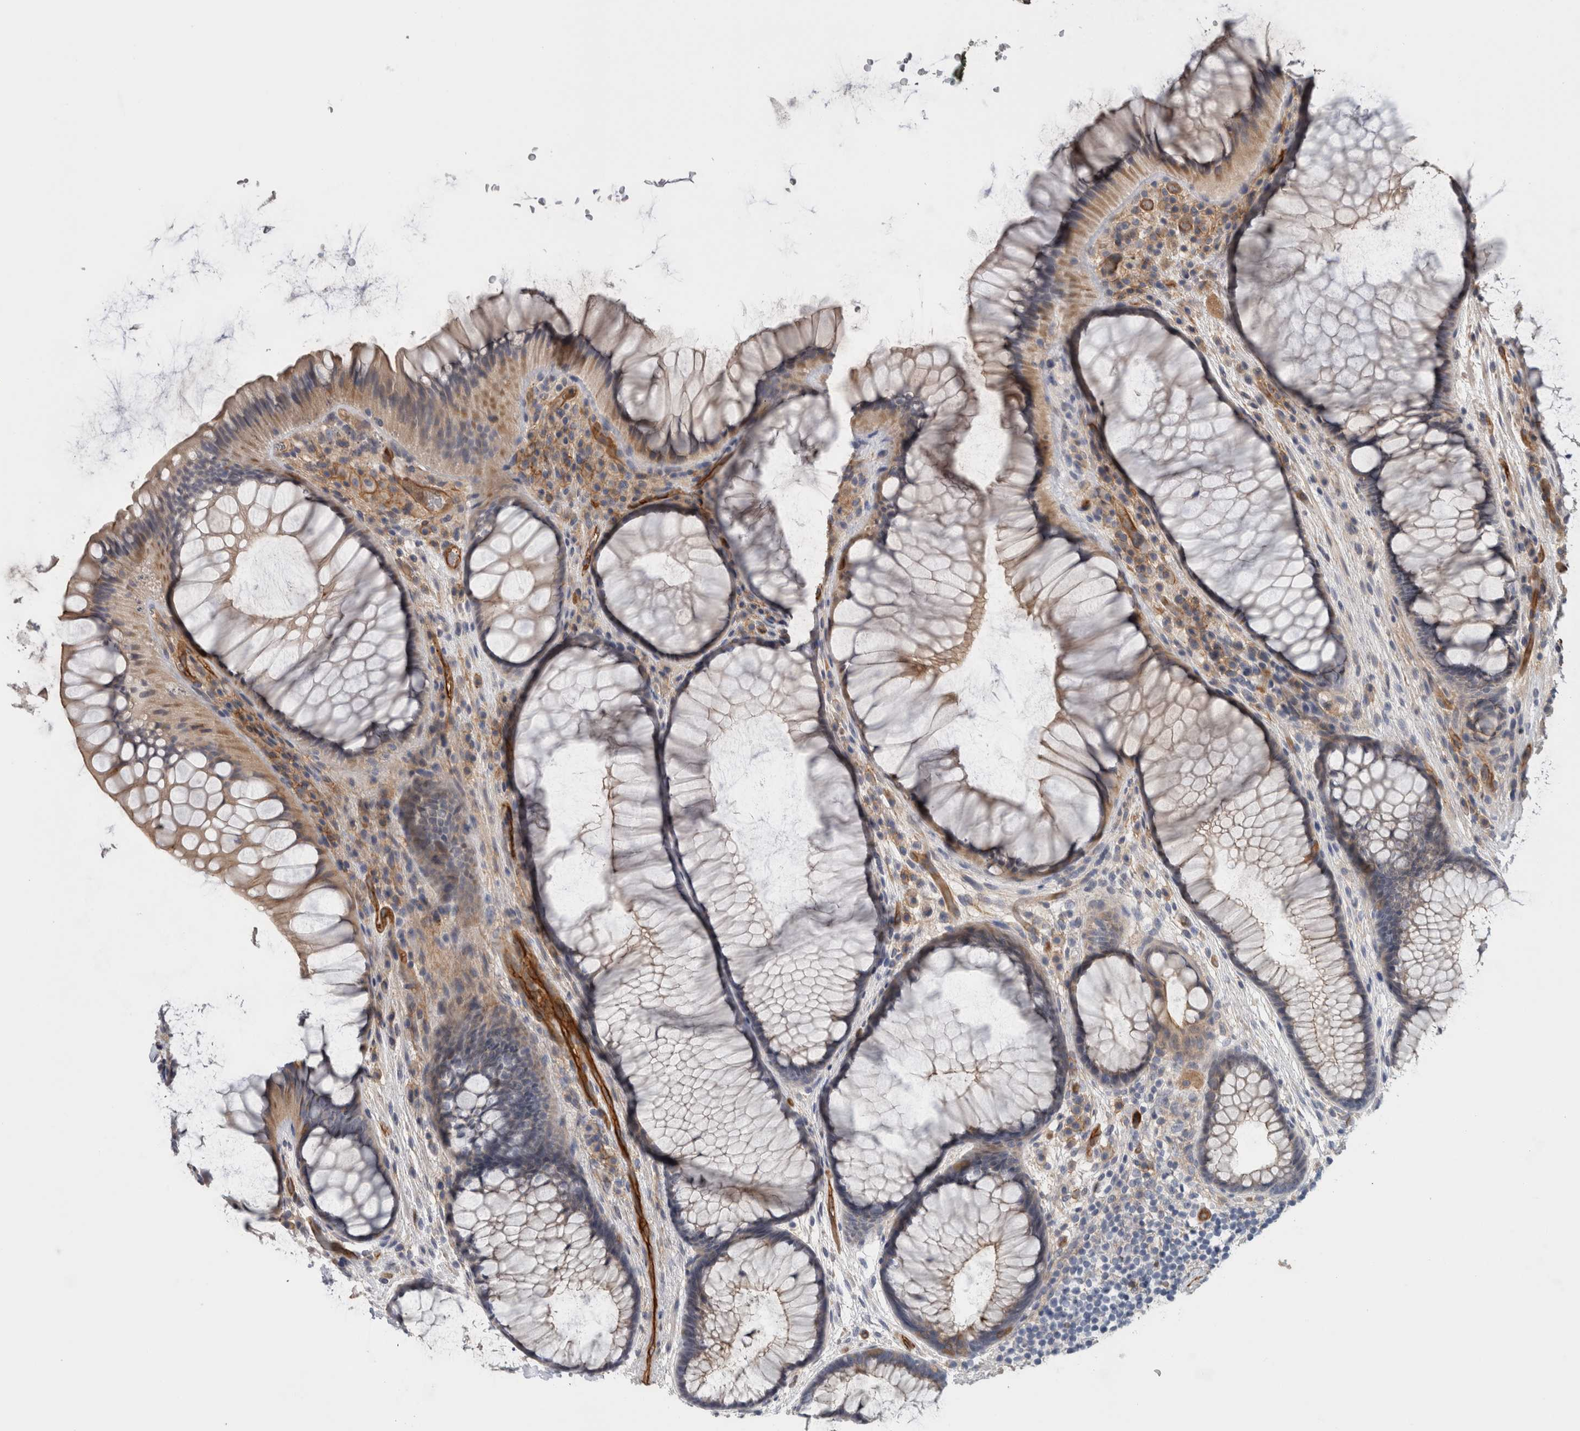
{"staining": {"intensity": "weak", "quantity": "<25%", "location": "cytoplasmic/membranous"}, "tissue": "rectum", "cell_type": "Glandular cells", "image_type": "normal", "snomed": [{"axis": "morphology", "description": "Normal tissue, NOS"}, {"axis": "topography", "description": "Rectum"}], "caption": "A photomicrograph of human rectum is negative for staining in glandular cells. (DAB immunohistochemistry visualized using brightfield microscopy, high magnification).", "gene": "CD59", "patient": {"sex": "male", "age": 51}}